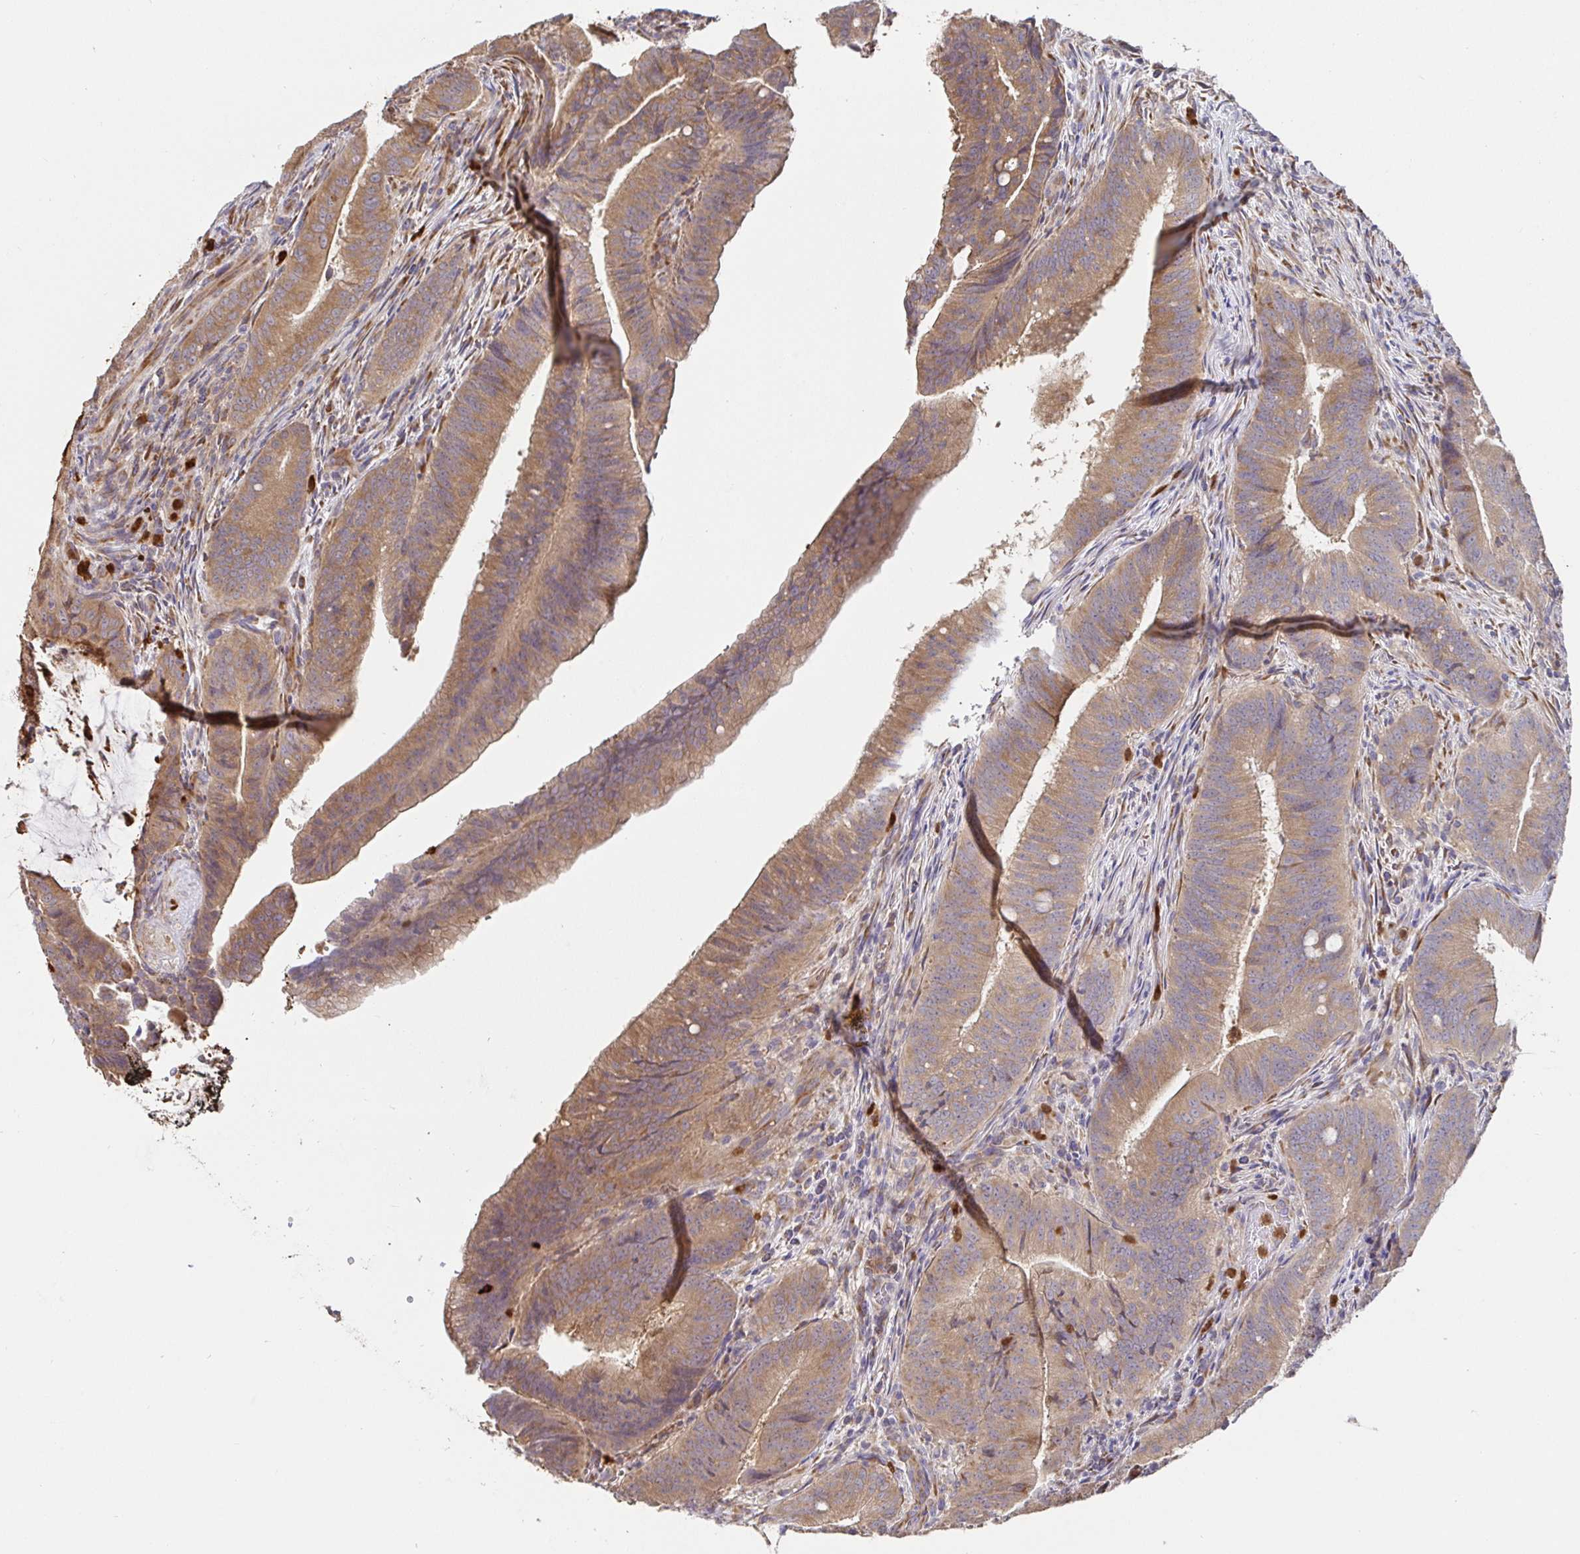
{"staining": {"intensity": "moderate", "quantity": ">75%", "location": "cytoplasmic/membranous"}, "tissue": "colorectal cancer", "cell_type": "Tumor cells", "image_type": "cancer", "snomed": [{"axis": "morphology", "description": "Adenocarcinoma, NOS"}, {"axis": "topography", "description": "Colon"}], "caption": "The image demonstrates staining of adenocarcinoma (colorectal), revealing moderate cytoplasmic/membranous protein expression (brown color) within tumor cells.", "gene": "PDPK1", "patient": {"sex": "female", "age": 43}}